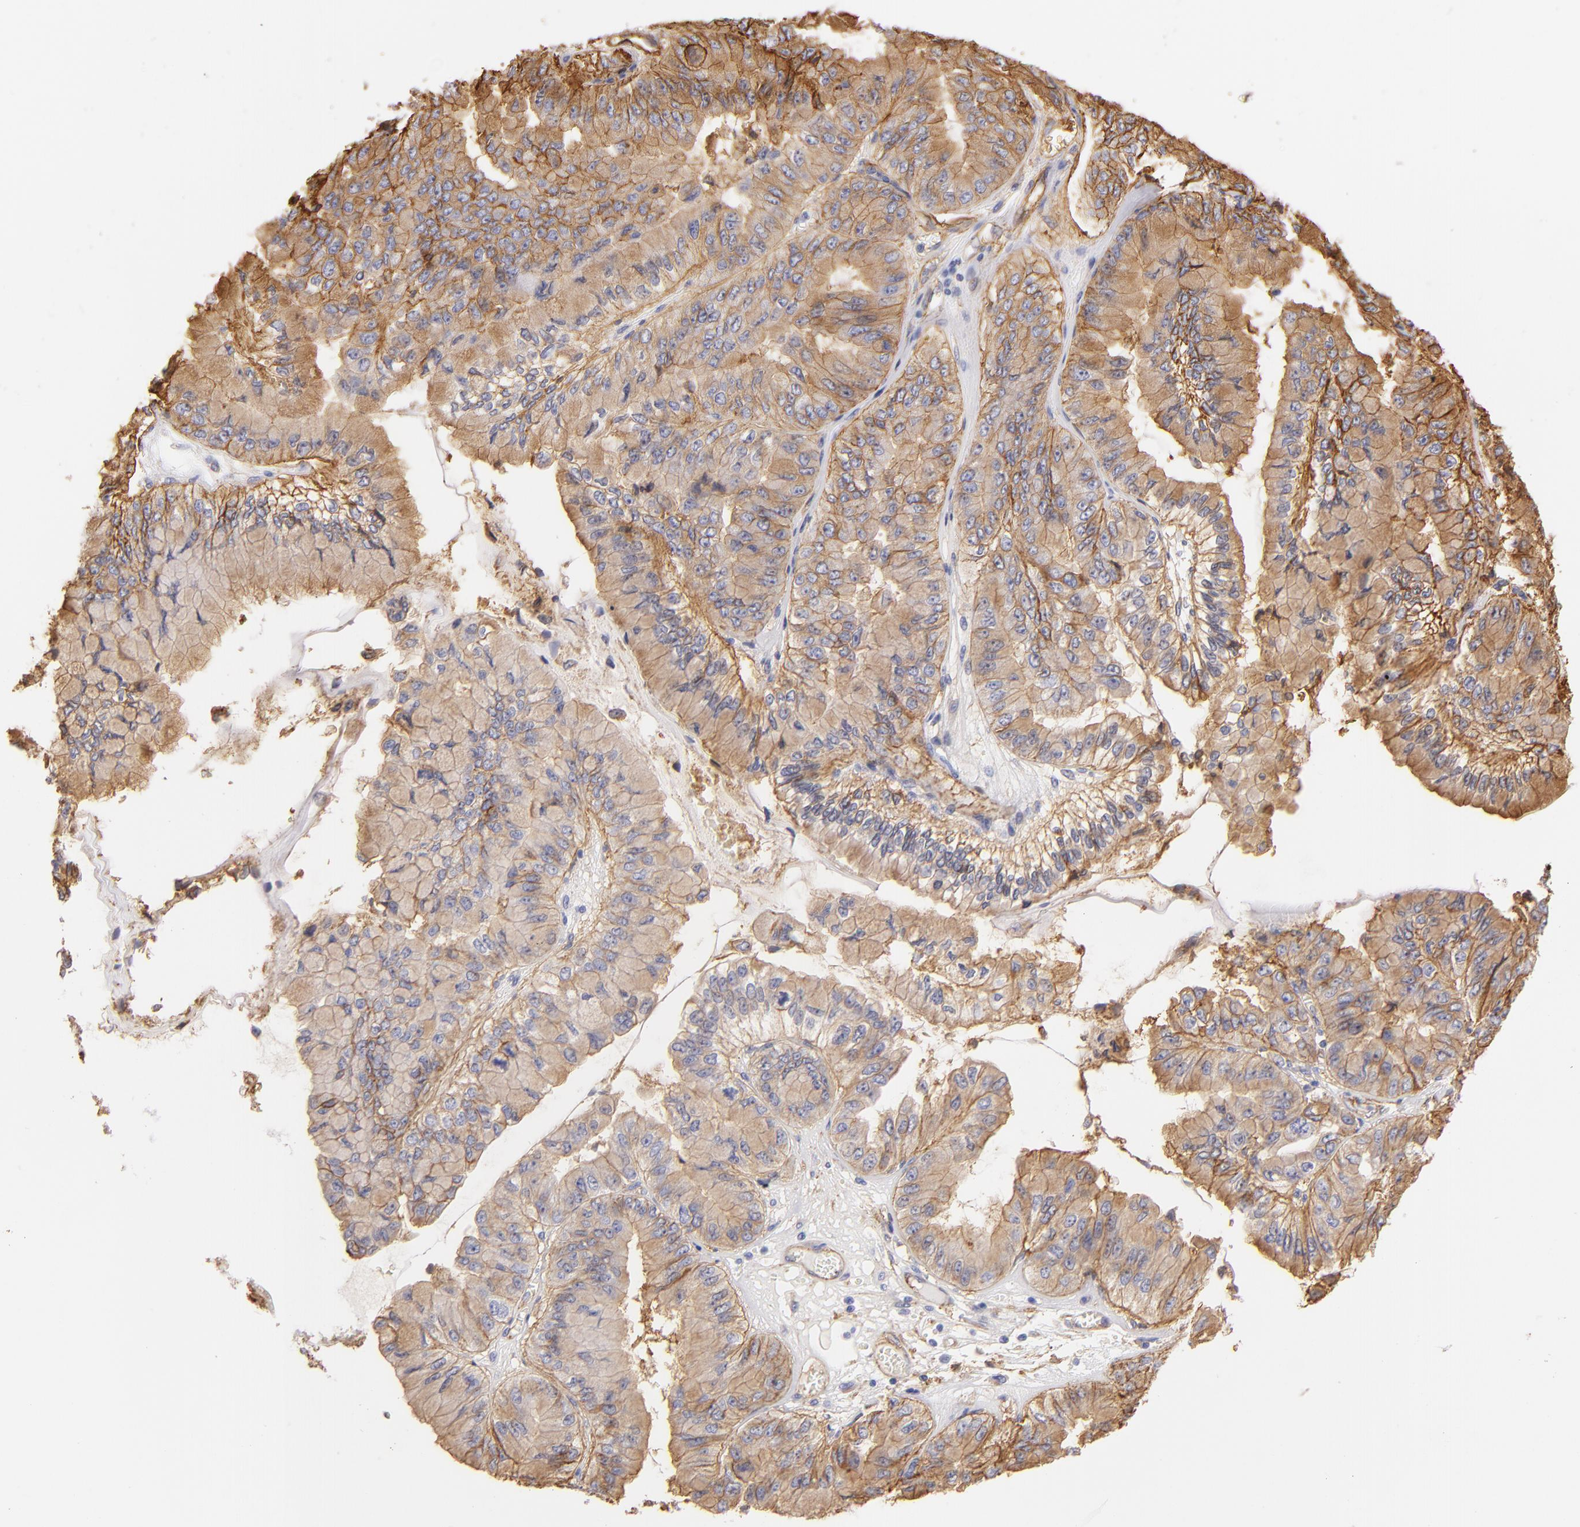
{"staining": {"intensity": "moderate", "quantity": "25%-75%", "location": "cytoplasmic/membranous"}, "tissue": "liver cancer", "cell_type": "Tumor cells", "image_type": "cancer", "snomed": [{"axis": "morphology", "description": "Cholangiocarcinoma"}, {"axis": "topography", "description": "Liver"}], "caption": "This micrograph reveals IHC staining of human liver cancer (cholangiocarcinoma), with medium moderate cytoplasmic/membranous staining in about 25%-75% of tumor cells.", "gene": "CD151", "patient": {"sex": "female", "age": 79}}